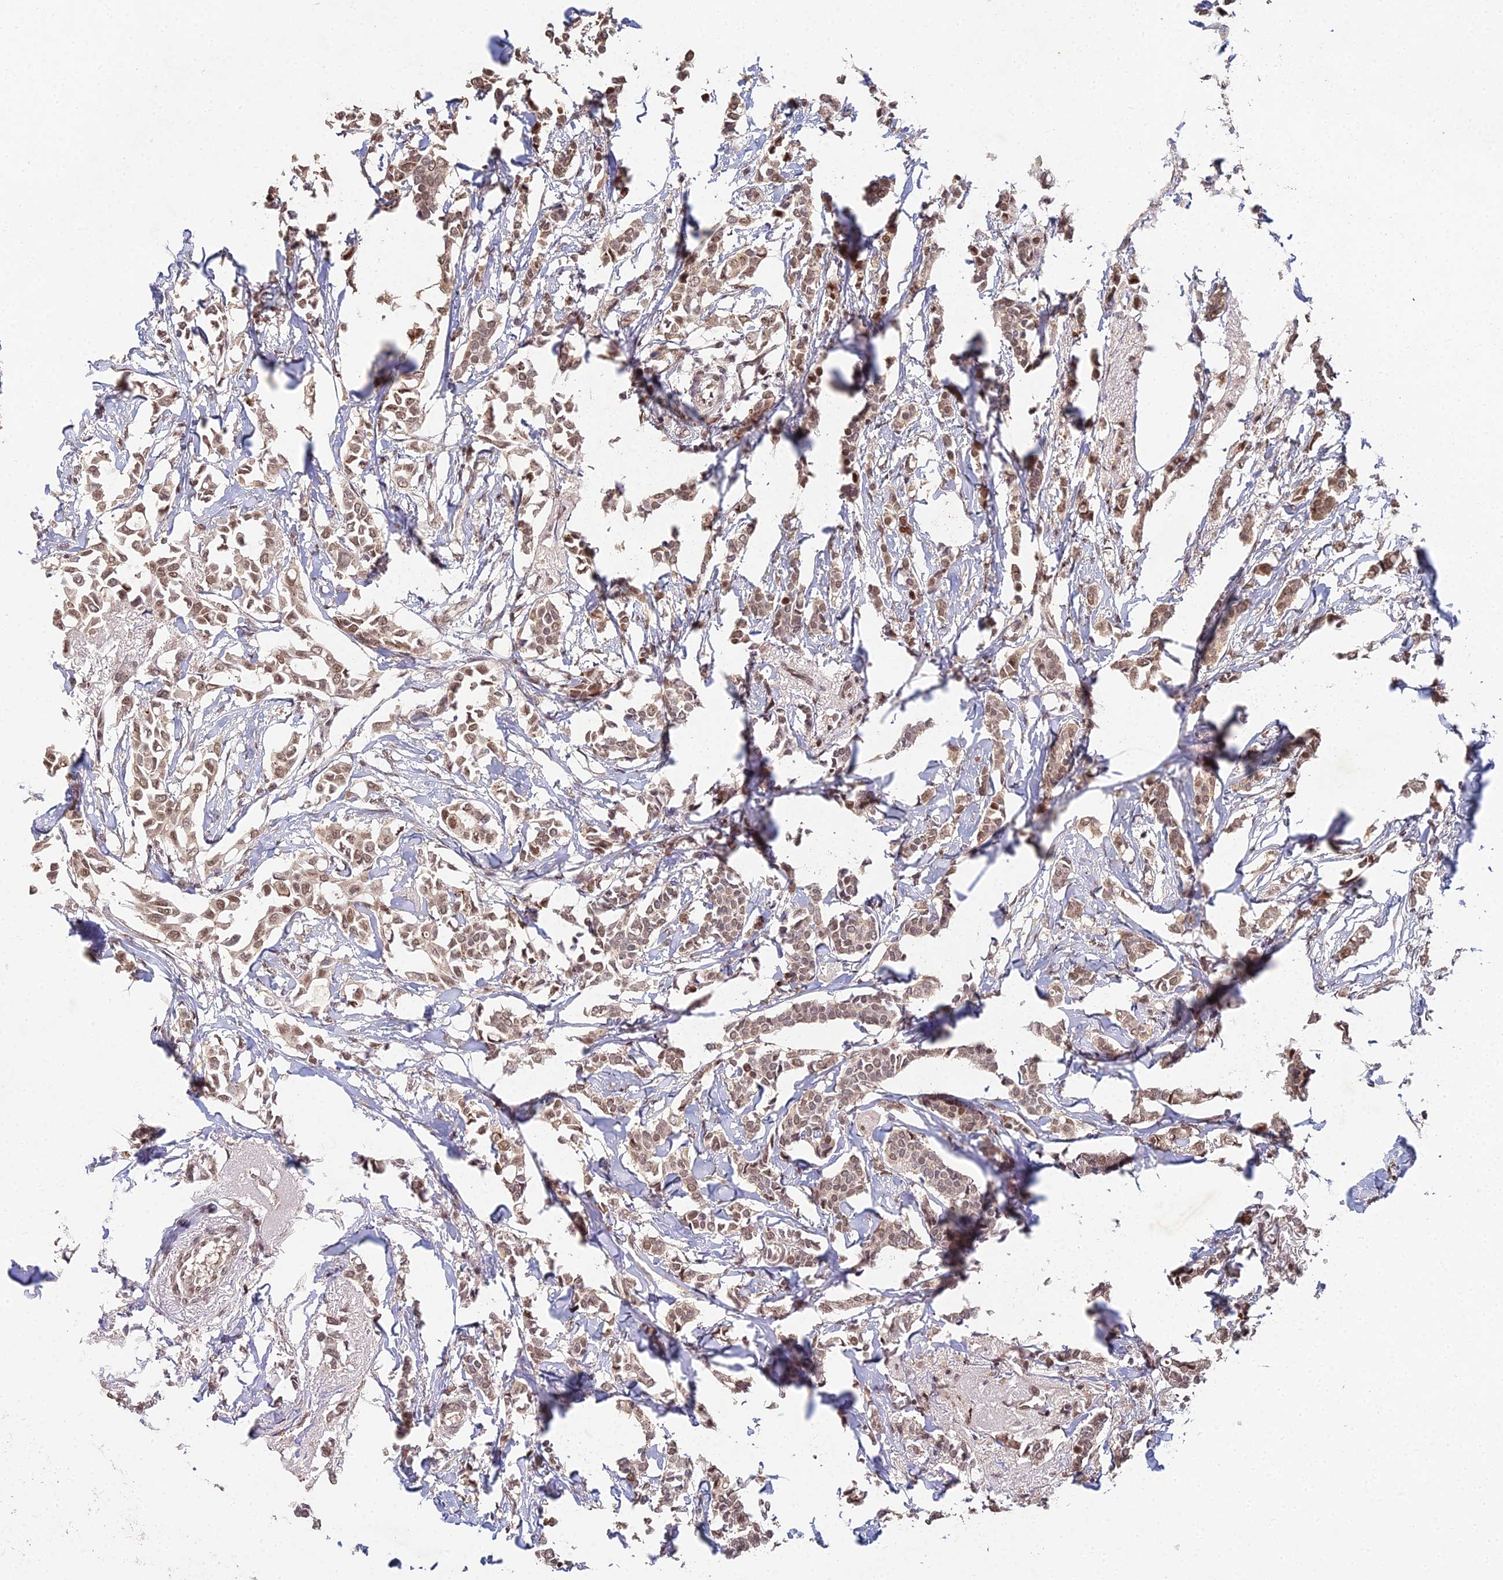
{"staining": {"intensity": "moderate", "quantity": ">75%", "location": "nuclear"}, "tissue": "breast cancer", "cell_type": "Tumor cells", "image_type": "cancer", "snomed": [{"axis": "morphology", "description": "Duct carcinoma"}, {"axis": "topography", "description": "Breast"}], "caption": "Invasive ductal carcinoma (breast) stained with a brown dye demonstrates moderate nuclear positive staining in approximately >75% of tumor cells.", "gene": "ABHD17A", "patient": {"sex": "female", "age": 41}}